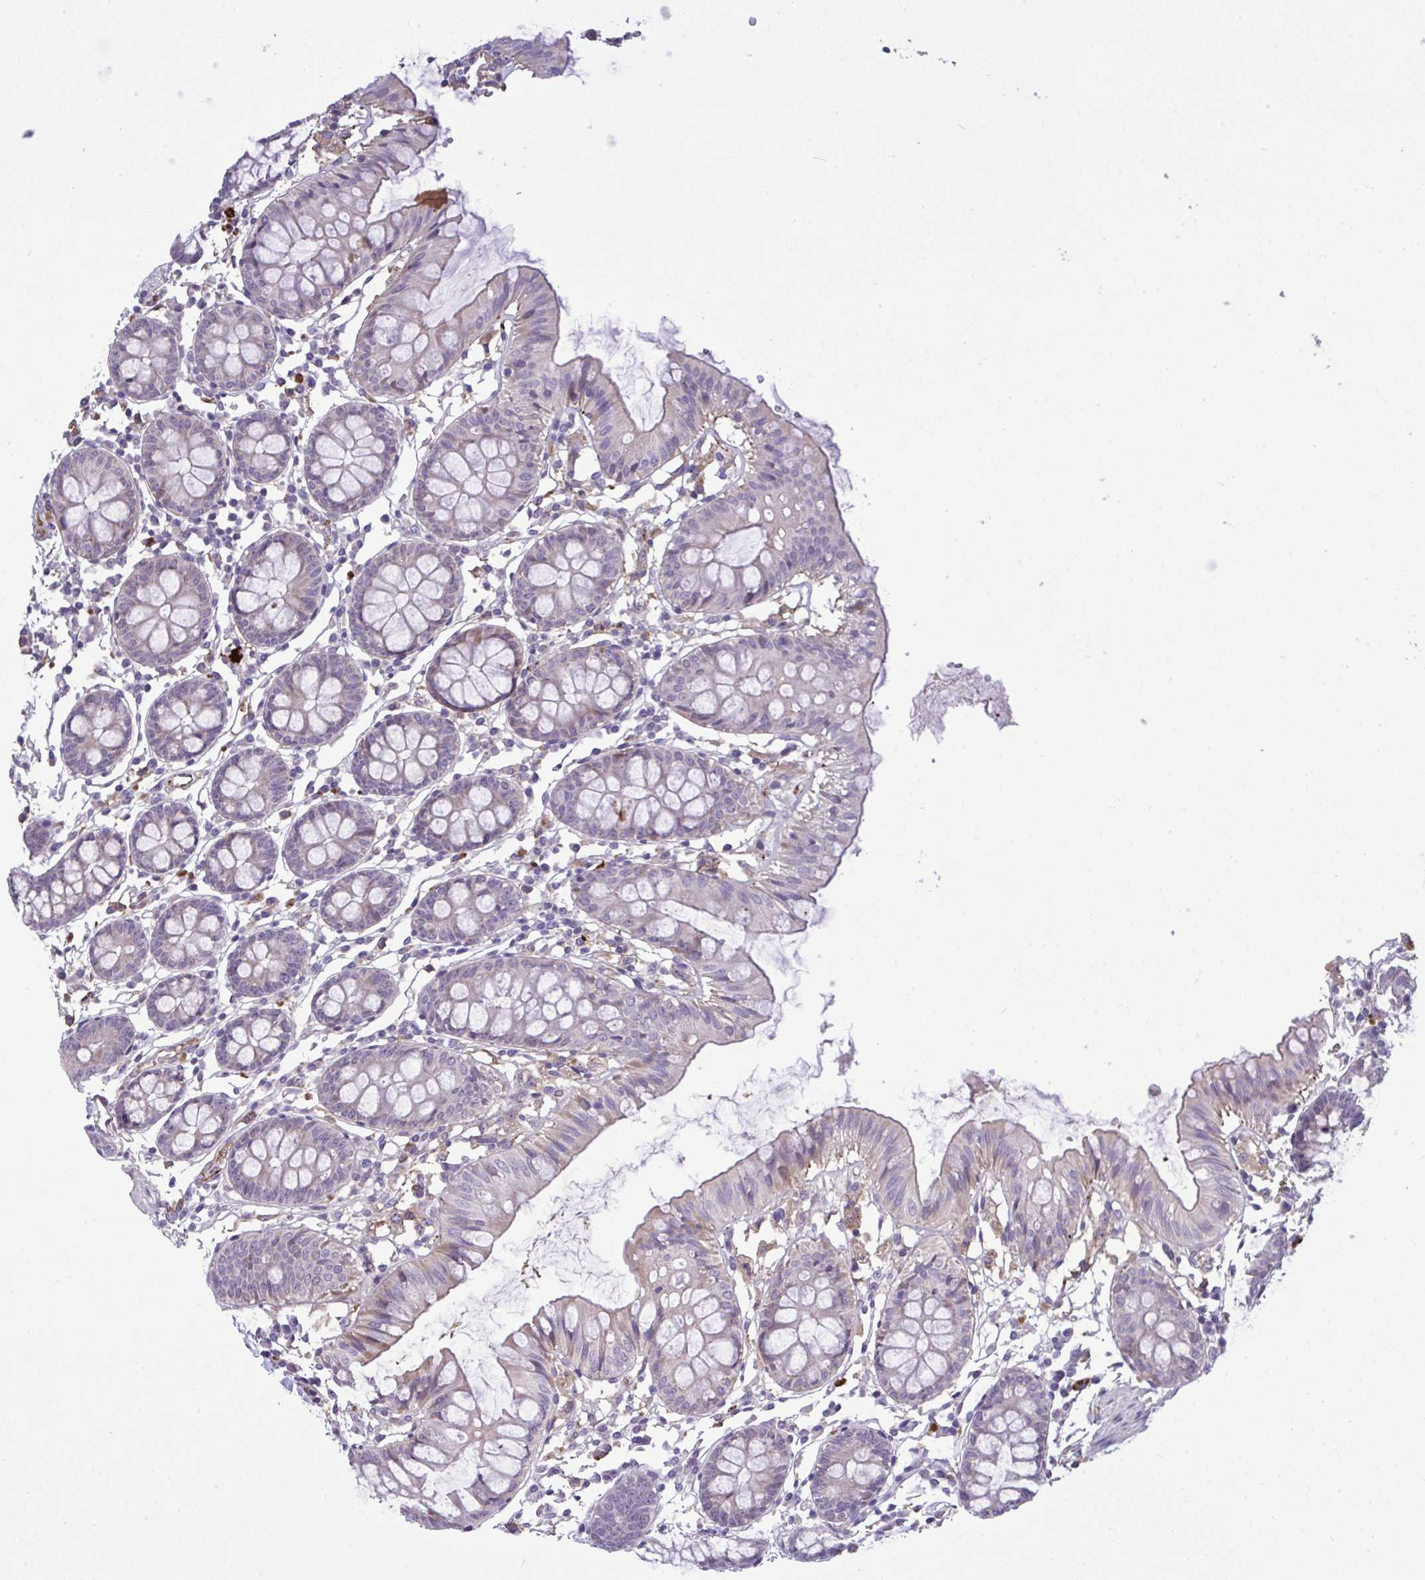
{"staining": {"intensity": "weak", "quantity": ">75%", "location": "cytoplasmic/membranous"}, "tissue": "colon", "cell_type": "Endothelial cells", "image_type": "normal", "snomed": [{"axis": "morphology", "description": "Normal tissue, NOS"}, {"axis": "topography", "description": "Colon"}], "caption": "Endothelial cells reveal low levels of weak cytoplasmic/membranous positivity in approximately >75% of cells in unremarkable colon. Nuclei are stained in blue.", "gene": "CD101", "patient": {"sex": "female", "age": 84}}